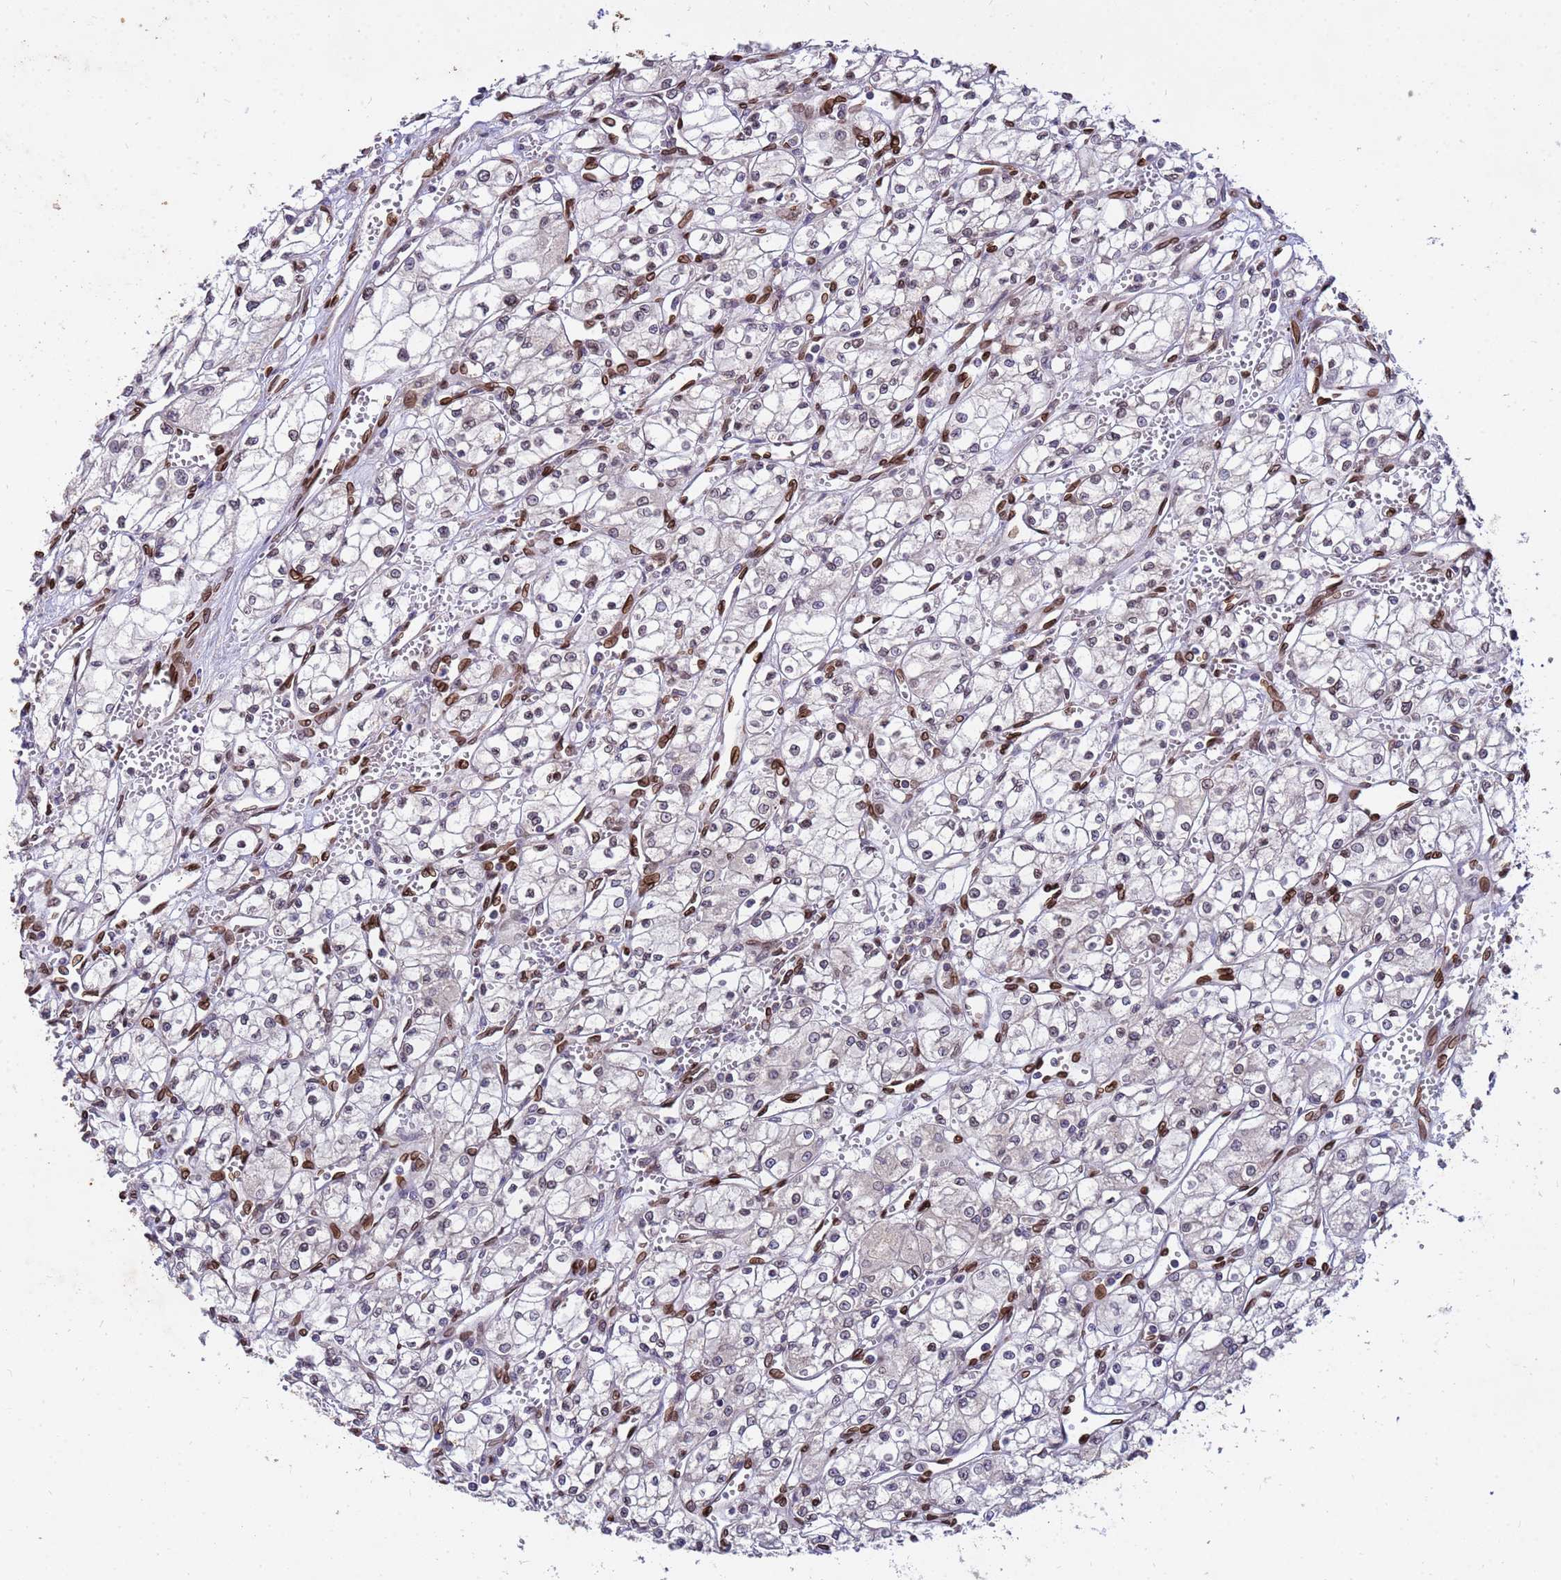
{"staining": {"intensity": "weak", "quantity": "<25%", "location": "cytoplasmic/membranous,nuclear"}, "tissue": "renal cancer", "cell_type": "Tumor cells", "image_type": "cancer", "snomed": [{"axis": "morphology", "description": "Adenocarcinoma, NOS"}, {"axis": "topography", "description": "Kidney"}], "caption": "DAB immunohistochemical staining of renal cancer (adenocarcinoma) reveals no significant expression in tumor cells.", "gene": "GPR135", "patient": {"sex": "male", "age": 59}}